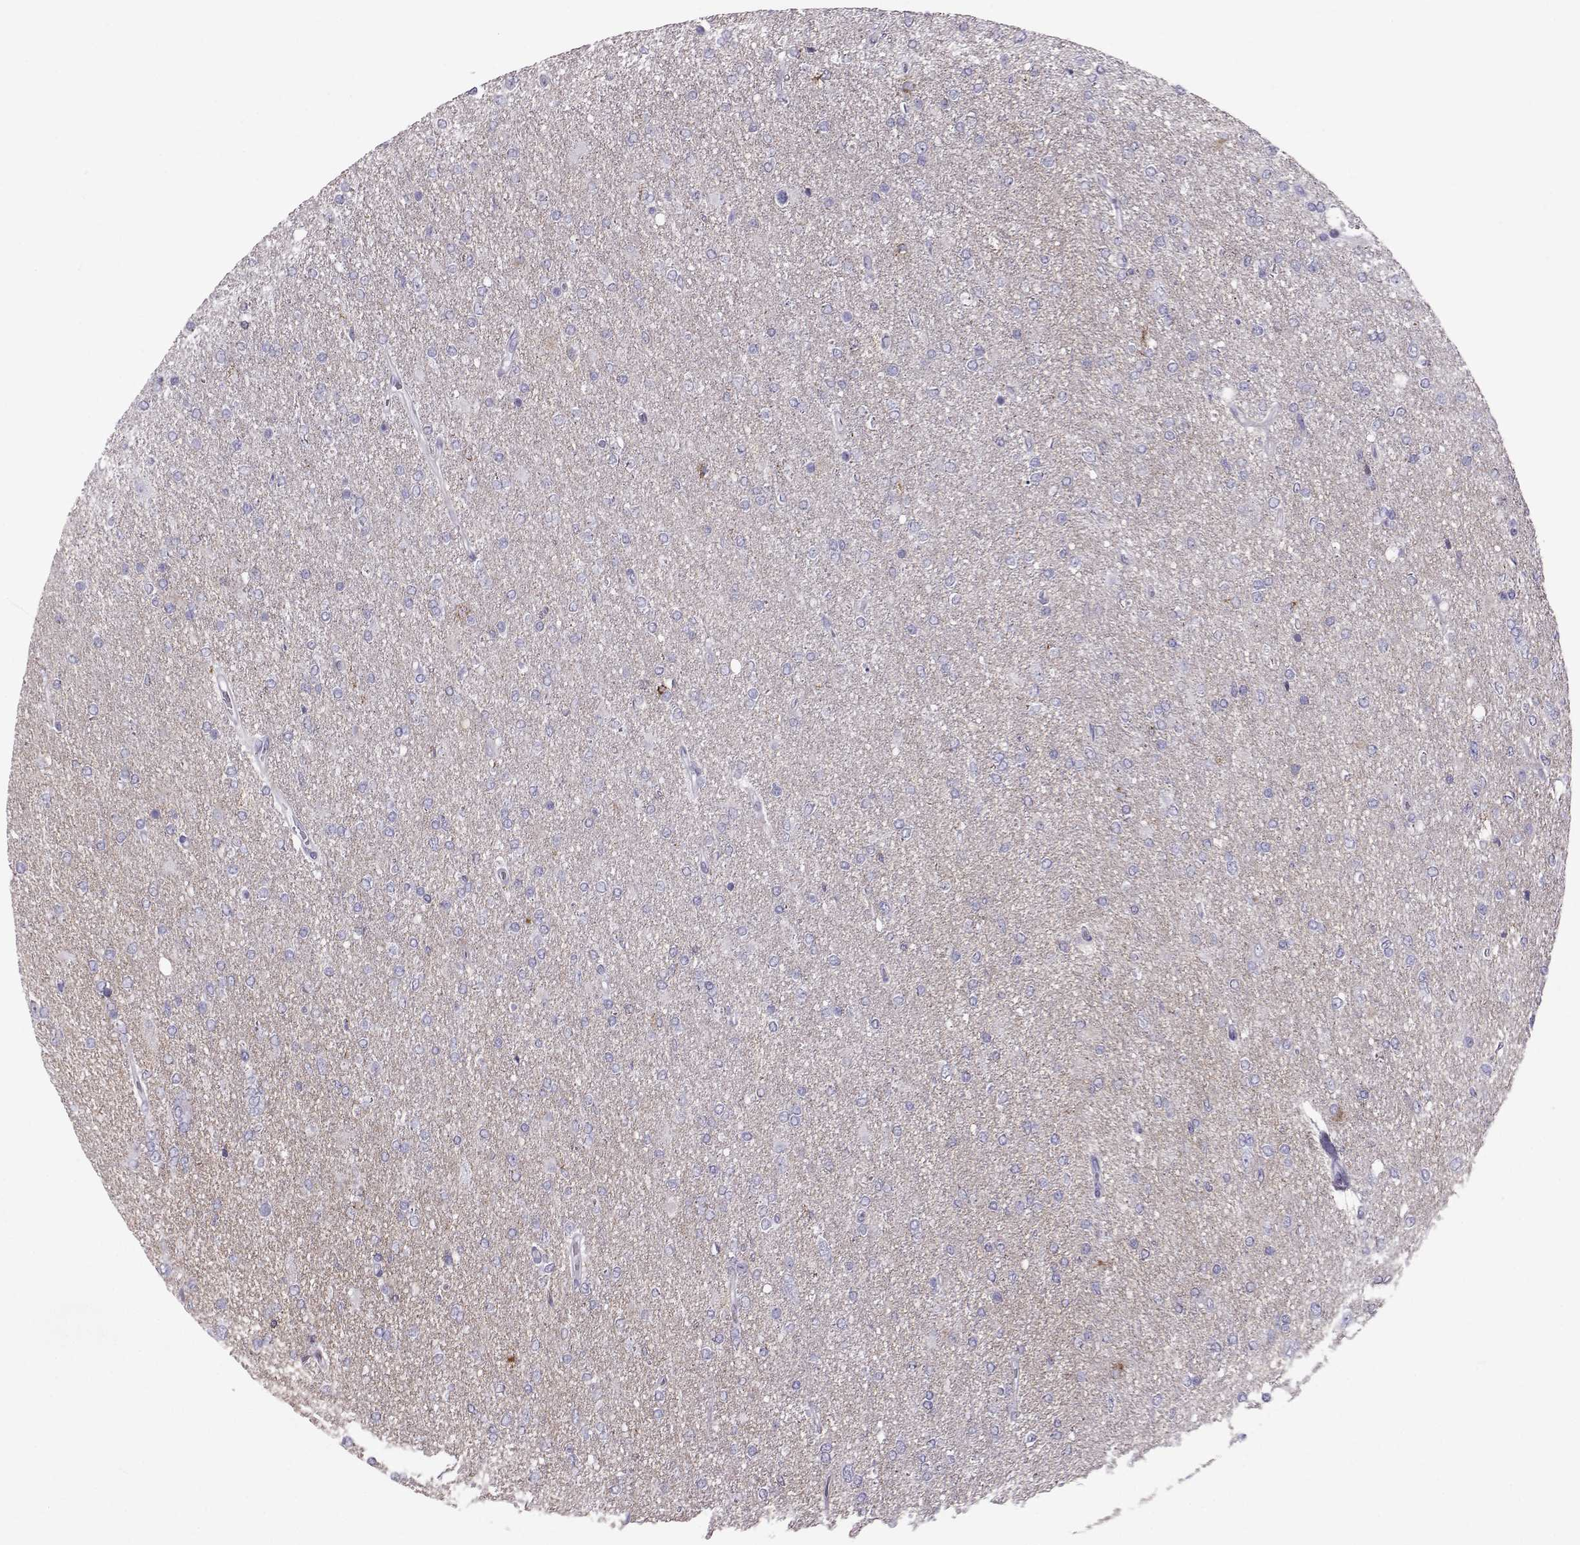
{"staining": {"intensity": "negative", "quantity": "none", "location": "none"}, "tissue": "glioma", "cell_type": "Tumor cells", "image_type": "cancer", "snomed": [{"axis": "morphology", "description": "Glioma, malignant, High grade"}, {"axis": "topography", "description": "Cerebral cortex"}], "caption": "IHC image of neoplastic tissue: glioma stained with DAB reveals no significant protein expression in tumor cells.", "gene": "DMRT3", "patient": {"sex": "male", "age": 70}}